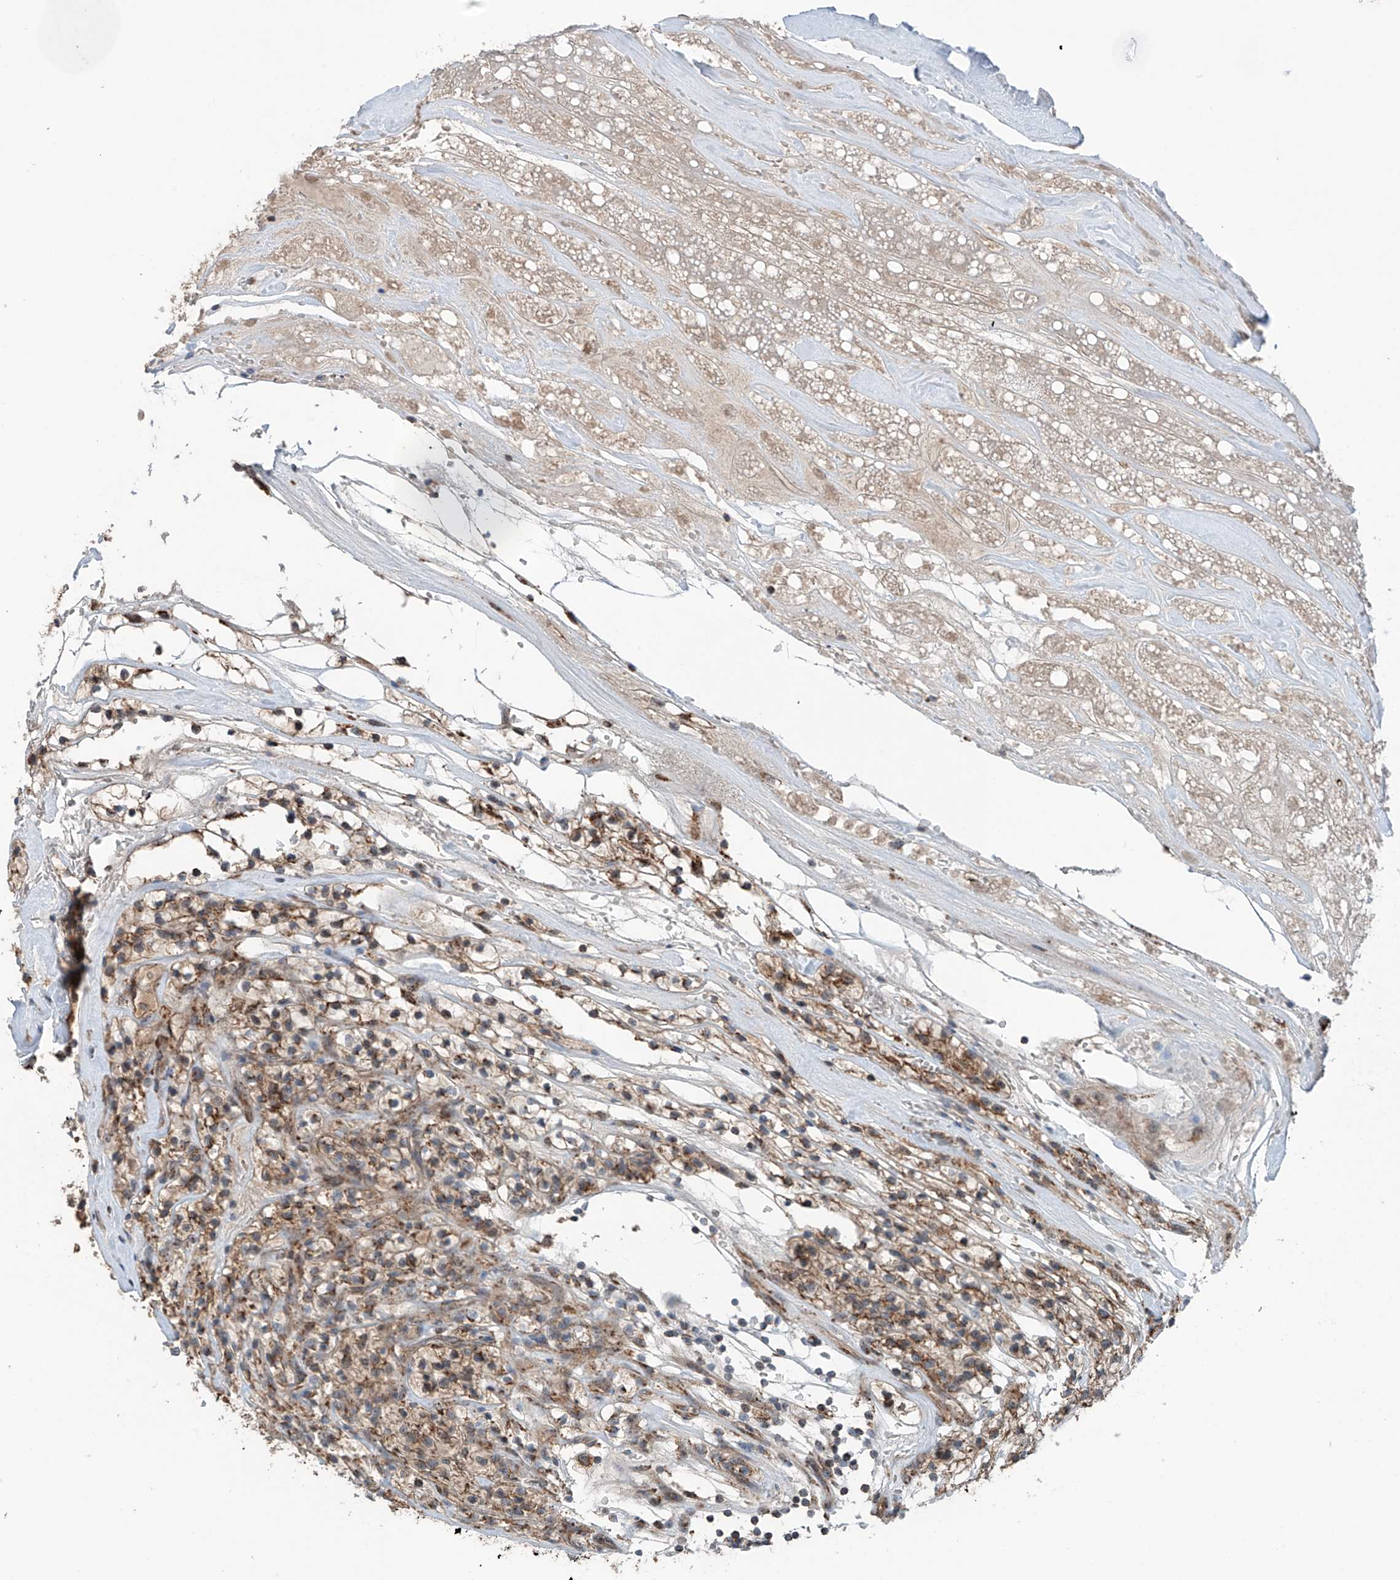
{"staining": {"intensity": "weak", "quantity": ">75%", "location": "cytoplasmic/membranous"}, "tissue": "renal cancer", "cell_type": "Tumor cells", "image_type": "cancer", "snomed": [{"axis": "morphology", "description": "Adenocarcinoma, NOS"}, {"axis": "topography", "description": "Kidney"}], "caption": "Immunohistochemistry of renal adenocarcinoma demonstrates low levels of weak cytoplasmic/membranous expression in approximately >75% of tumor cells. The staining was performed using DAB to visualize the protein expression in brown, while the nuclei were stained in blue with hematoxylin (Magnification: 20x).", "gene": "SAMD3", "patient": {"sex": "female", "age": 57}}